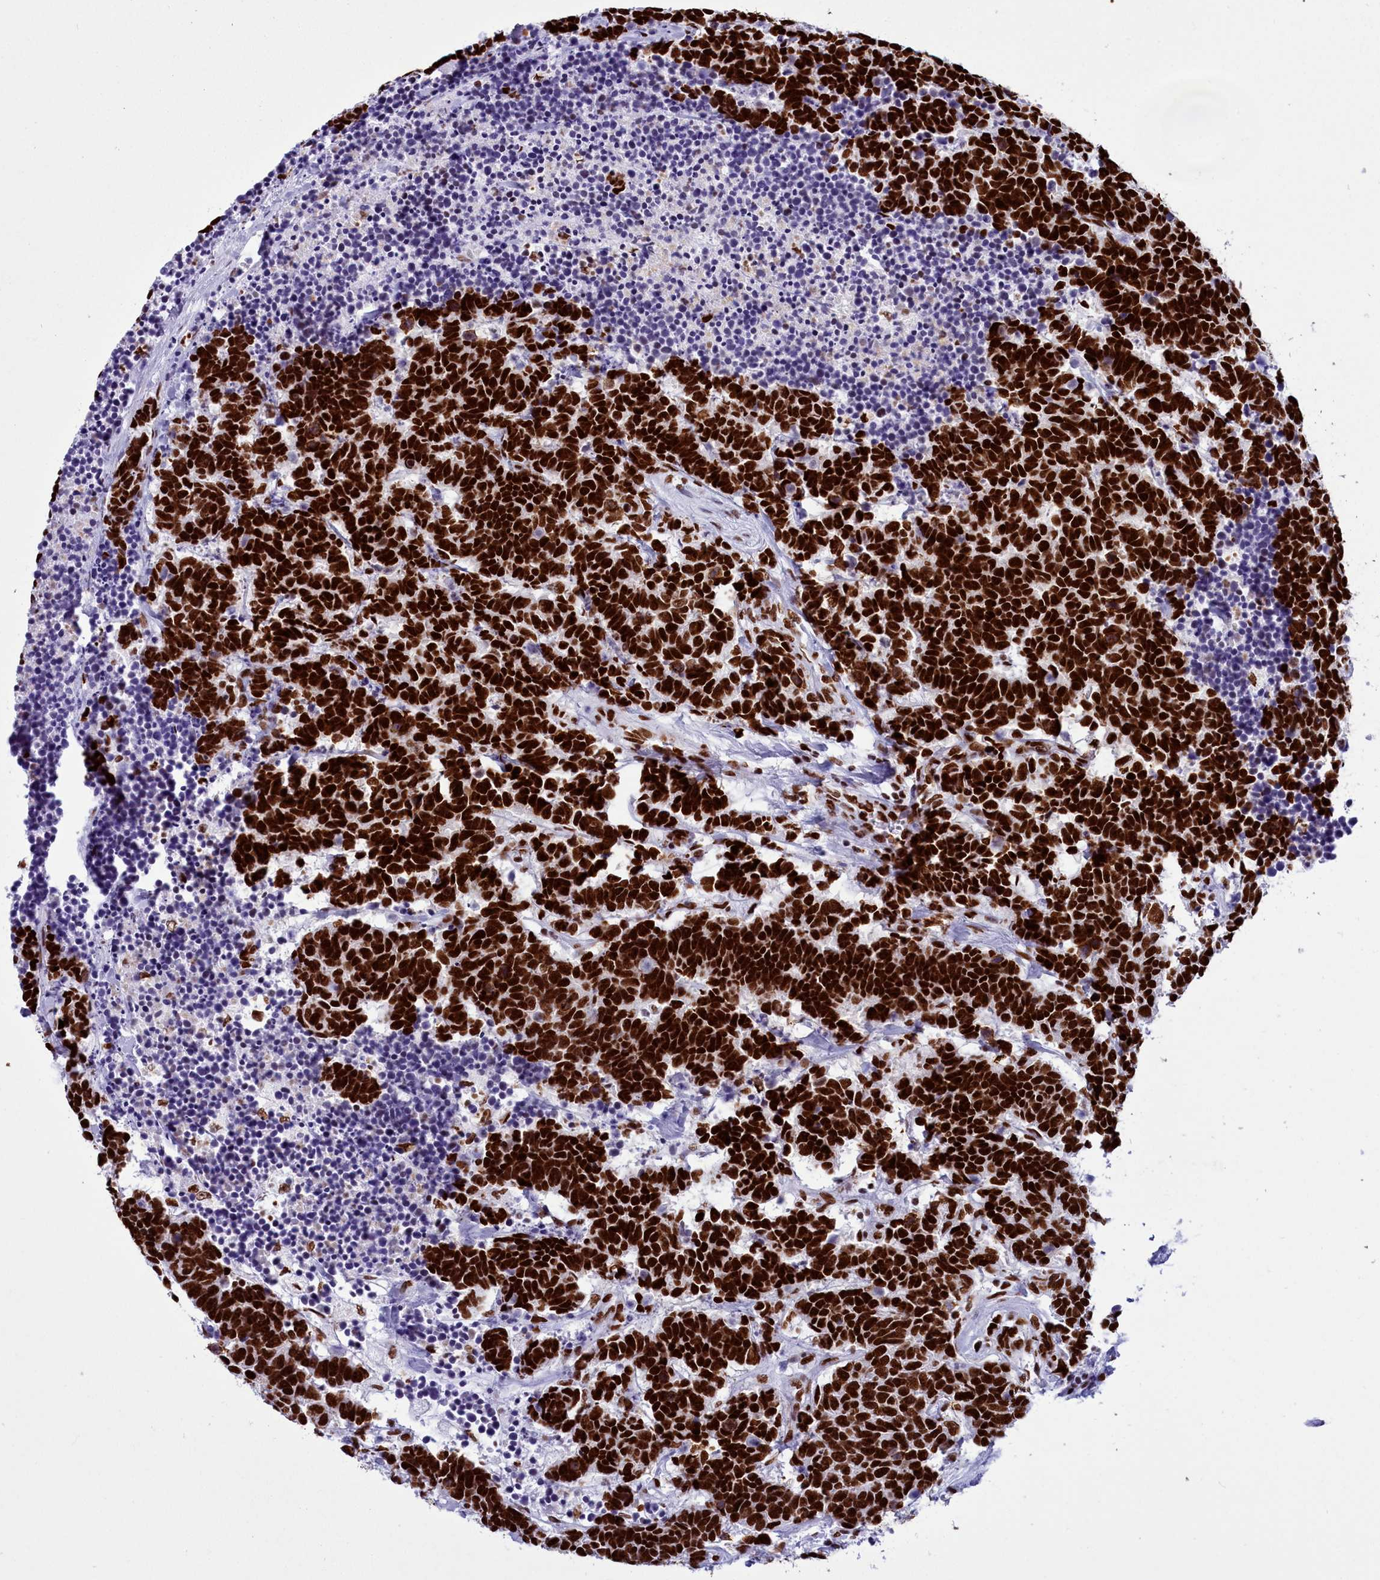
{"staining": {"intensity": "strong", "quantity": ">75%", "location": "nuclear"}, "tissue": "carcinoid", "cell_type": "Tumor cells", "image_type": "cancer", "snomed": [{"axis": "morphology", "description": "Carcinoma, NOS"}, {"axis": "morphology", "description": "Carcinoid, malignant, NOS"}, {"axis": "topography", "description": "Urinary bladder"}], "caption": "Immunohistochemical staining of human carcinoid demonstrates strong nuclear protein staining in about >75% of tumor cells.", "gene": "RALY", "patient": {"sex": "male", "age": 57}}